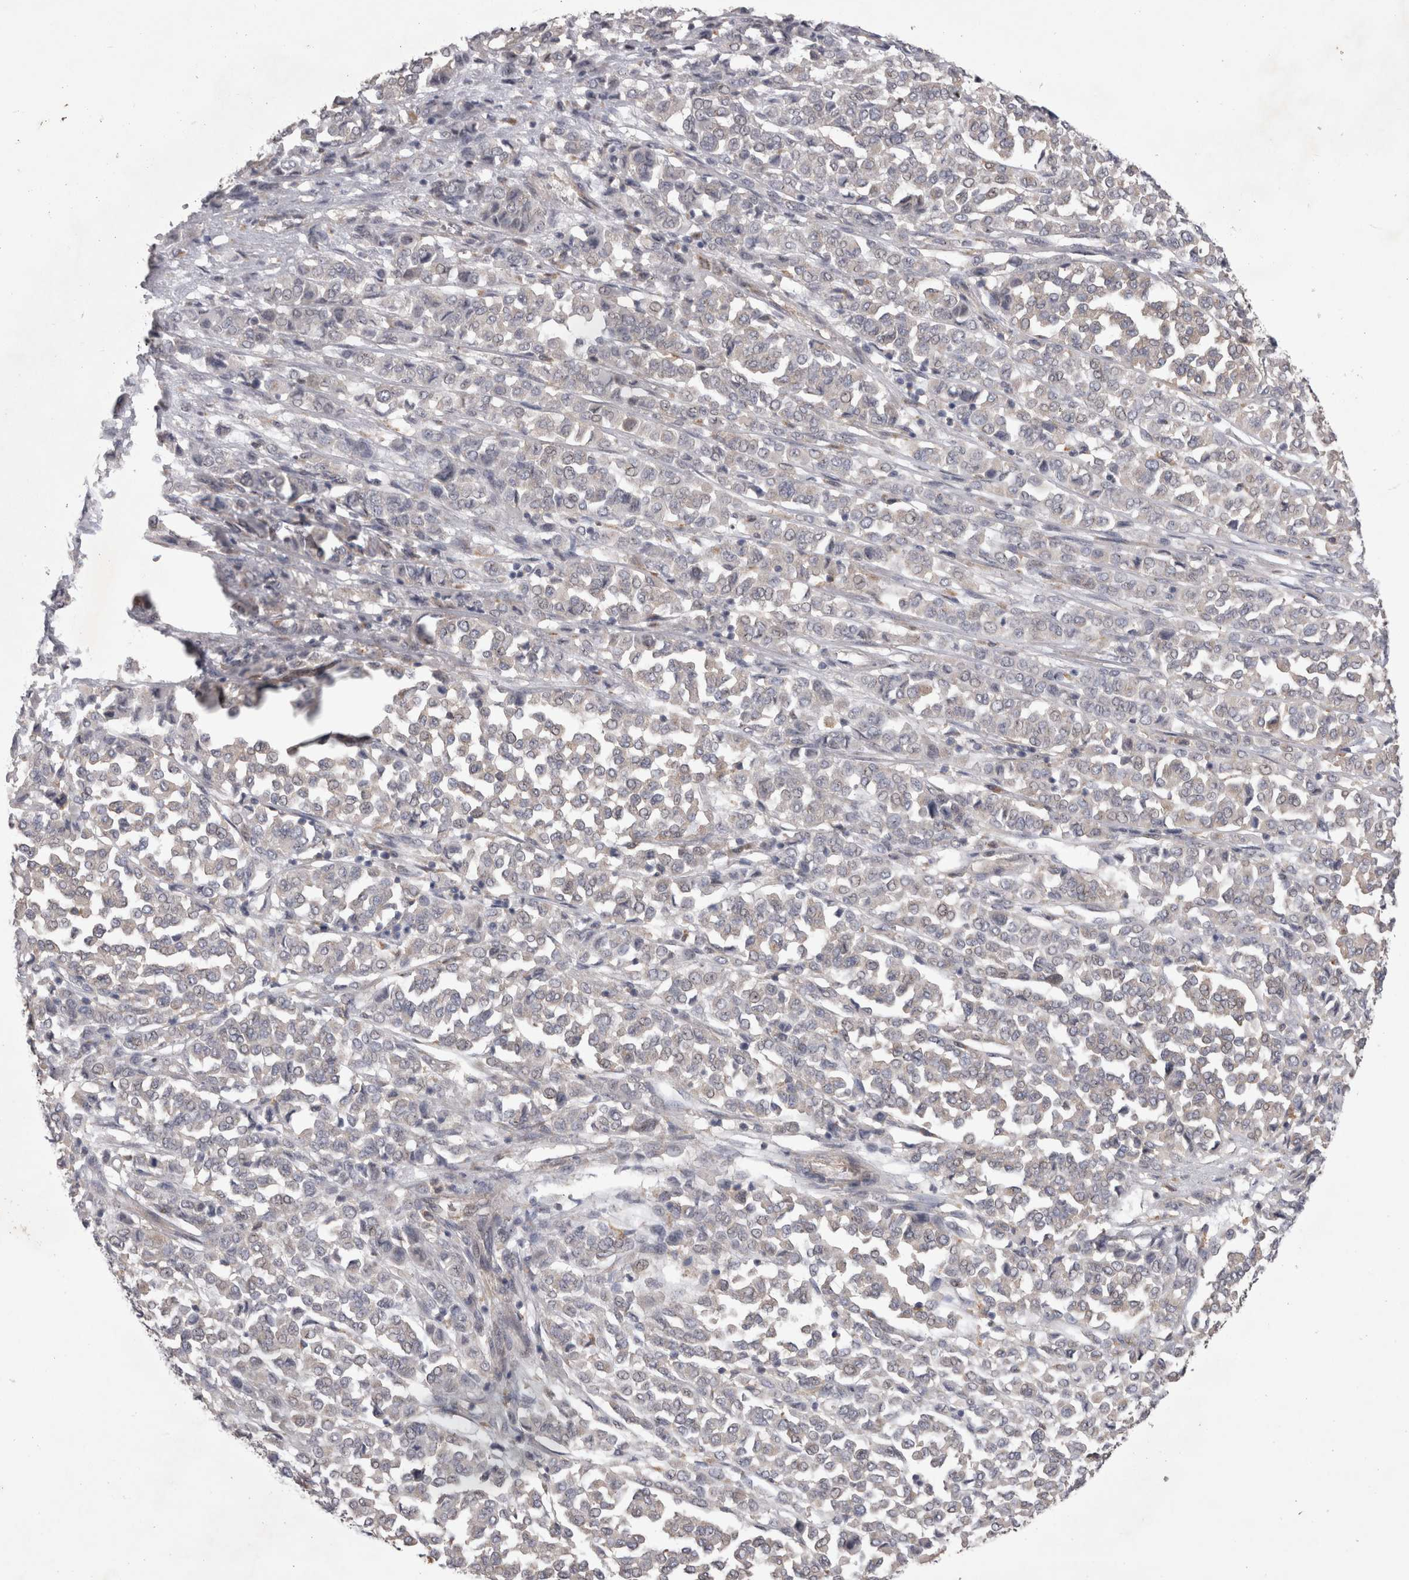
{"staining": {"intensity": "negative", "quantity": "none", "location": "none"}, "tissue": "melanoma", "cell_type": "Tumor cells", "image_type": "cancer", "snomed": [{"axis": "morphology", "description": "Malignant melanoma, Metastatic site"}, {"axis": "topography", "description": "Pancreas"}], "caption": "Immunohistochemistry photomicrograph of human malignant melanoma (metastatic site) stained for a protein (brown), which shows no staining in tumor cells.", "gene": "CTBS", "patient": {"sex": "female", "age": 30}}